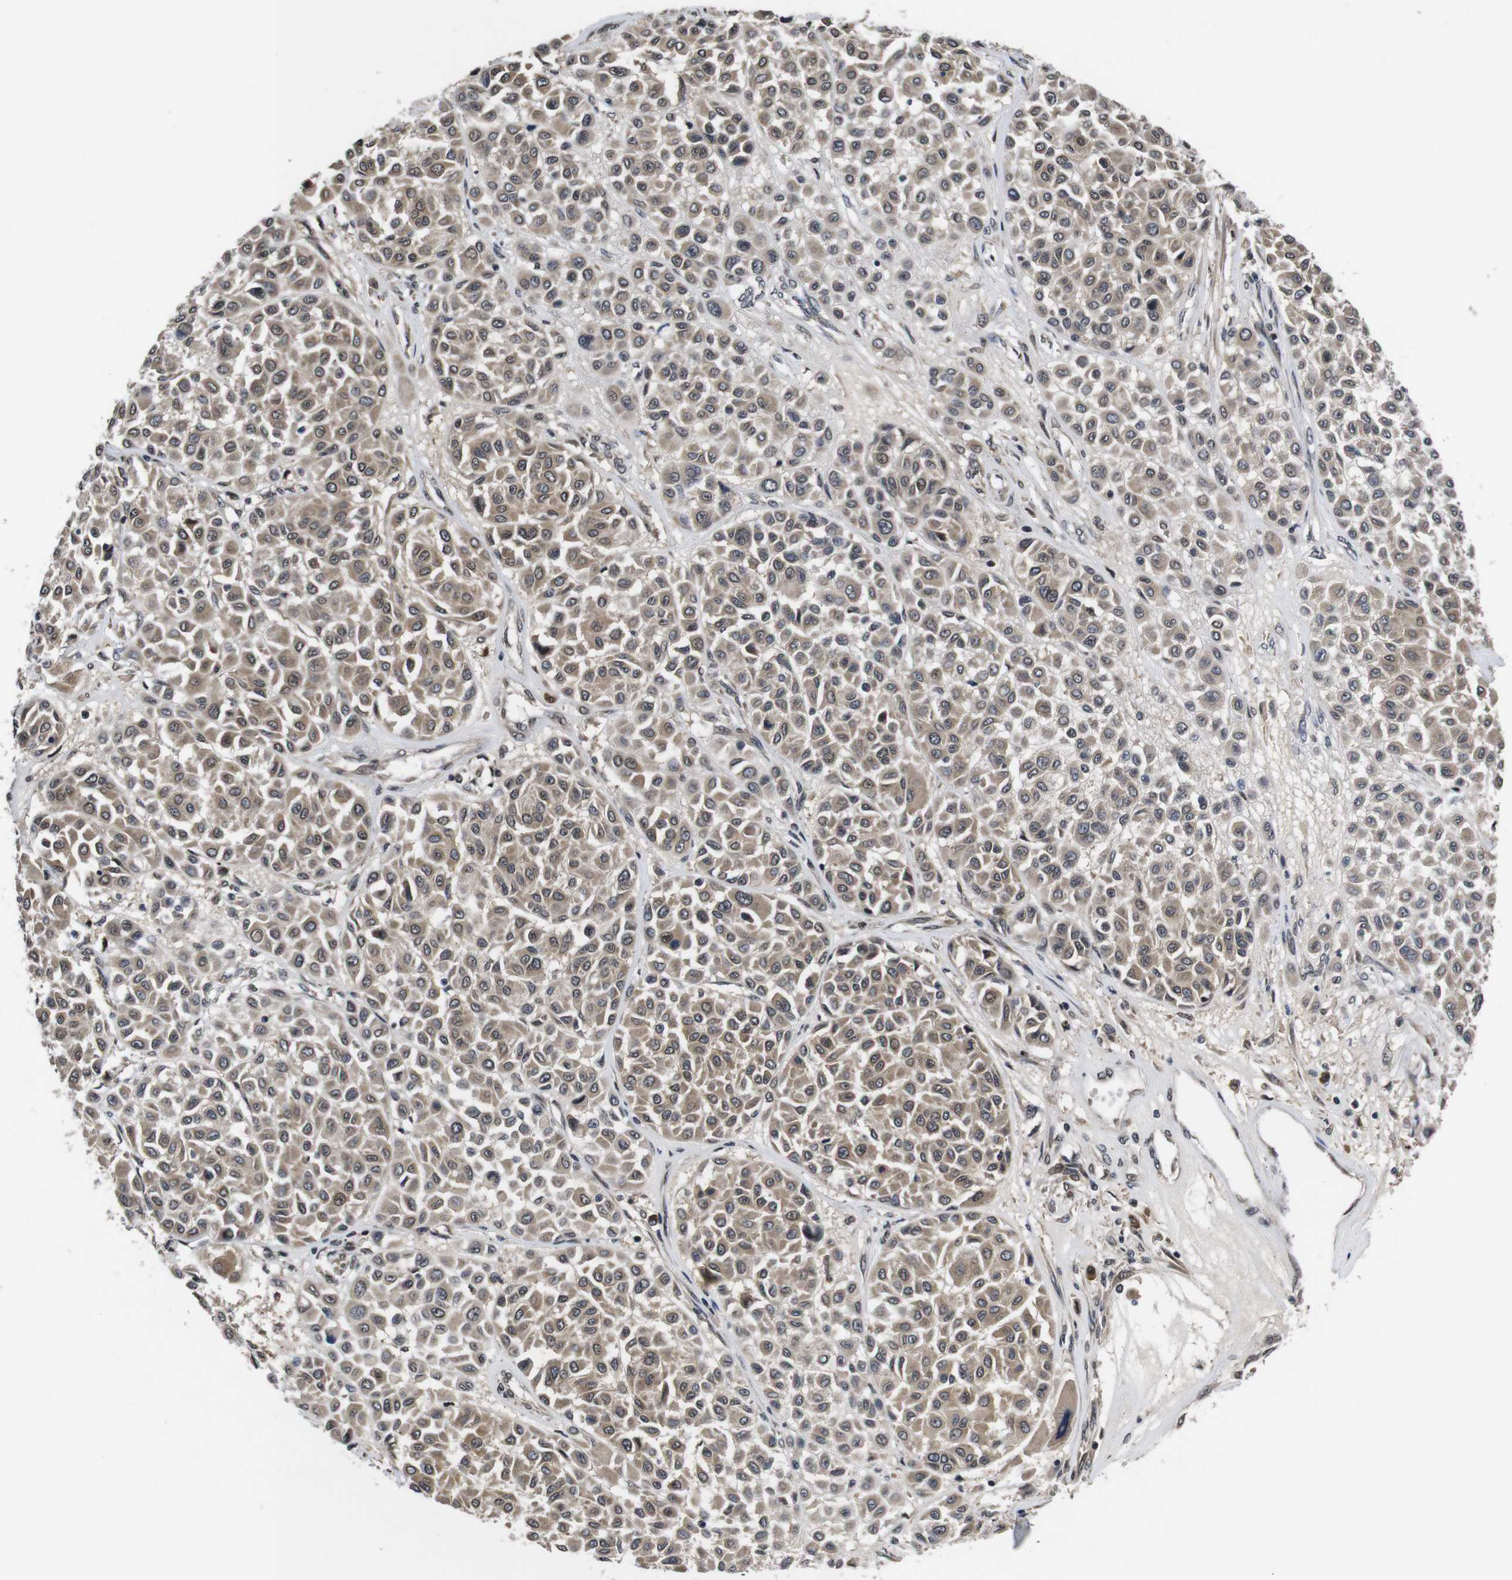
{"staining": {"intensity": "weak", "quantity": ">75%", "location": "cytoplasmic/membranous"}, "tissue": "melanoma", "cell_type": "Tumor cells", "image_type": "cancer", "snomed": [{"axis": "morphology", "description": "Malignant melanoma, Metastatic site"}, {"axis": "topography", "description": "Soft tissue"}], "caption": "DAB (3,3'-diaminobenzidine) immunohistochemical staining of melanoma displays weak cytoplasmic/membranous protein staining in approximately >75% of tumor cells. Using DAB (3,3'-diaminobenzidine) (brown) and hematoxylin (blue) stains, captured at high magnification using brightfield microscopy.", "gene": "ZBTB46", "patient": {"sex": "male", "age": 41}}